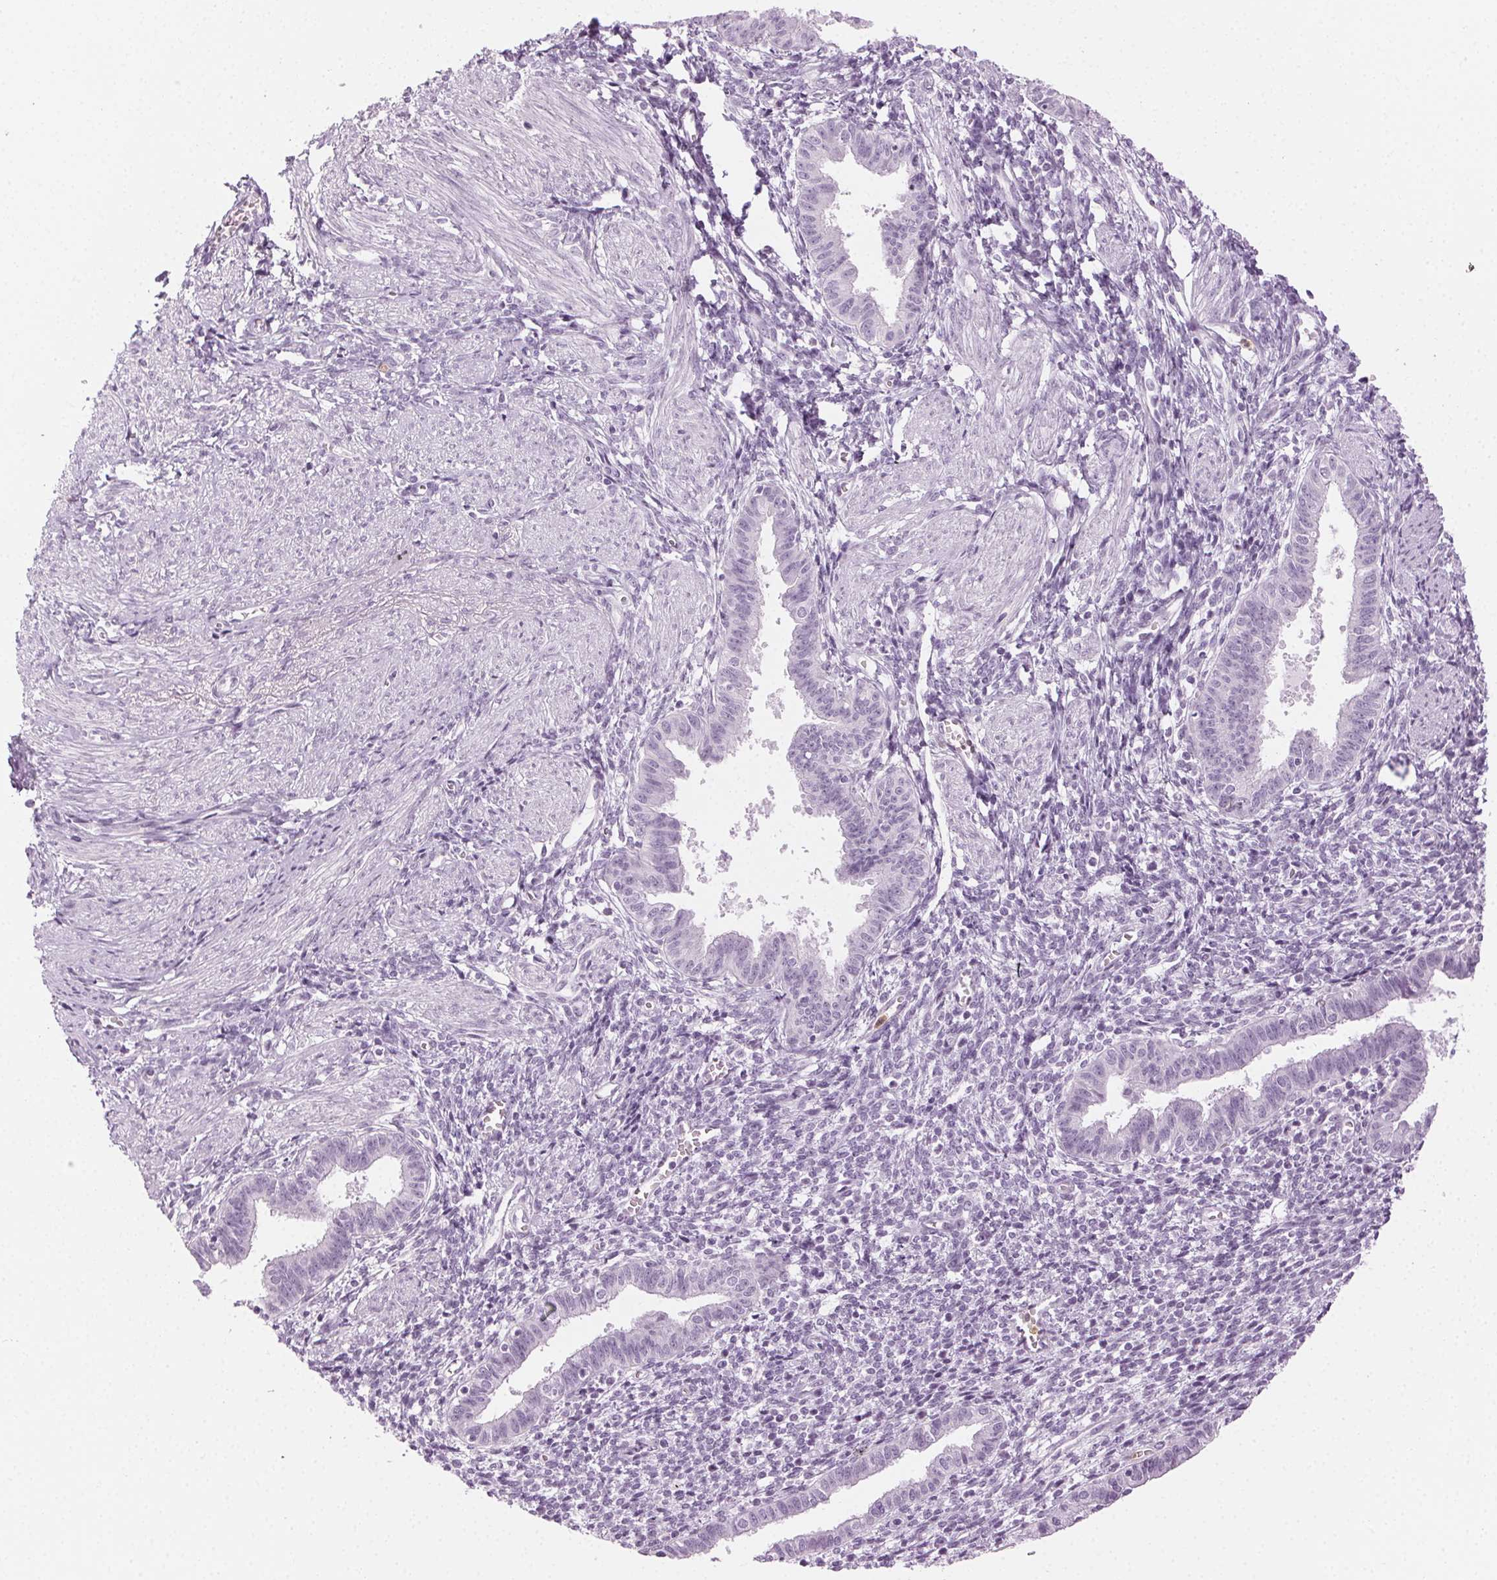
{"staining": {"intensity": "negative", "quantity": "none", "location": "none"}, "tissue": "endometrium", "cell_type": "Cells in endometrial stroma", "image_type": "normal", "snomed": [{"axis": "morphology", "description": "Normal tissue, NOS"}, {"axis": "topography", "description": "Endometrium"}], "caption": "The photomicrograph exhibits no significant positivity in cells in endometrial stroma of endometrium.", "gene": "MPO", "patient": {"sex": "female", "age": 37}}